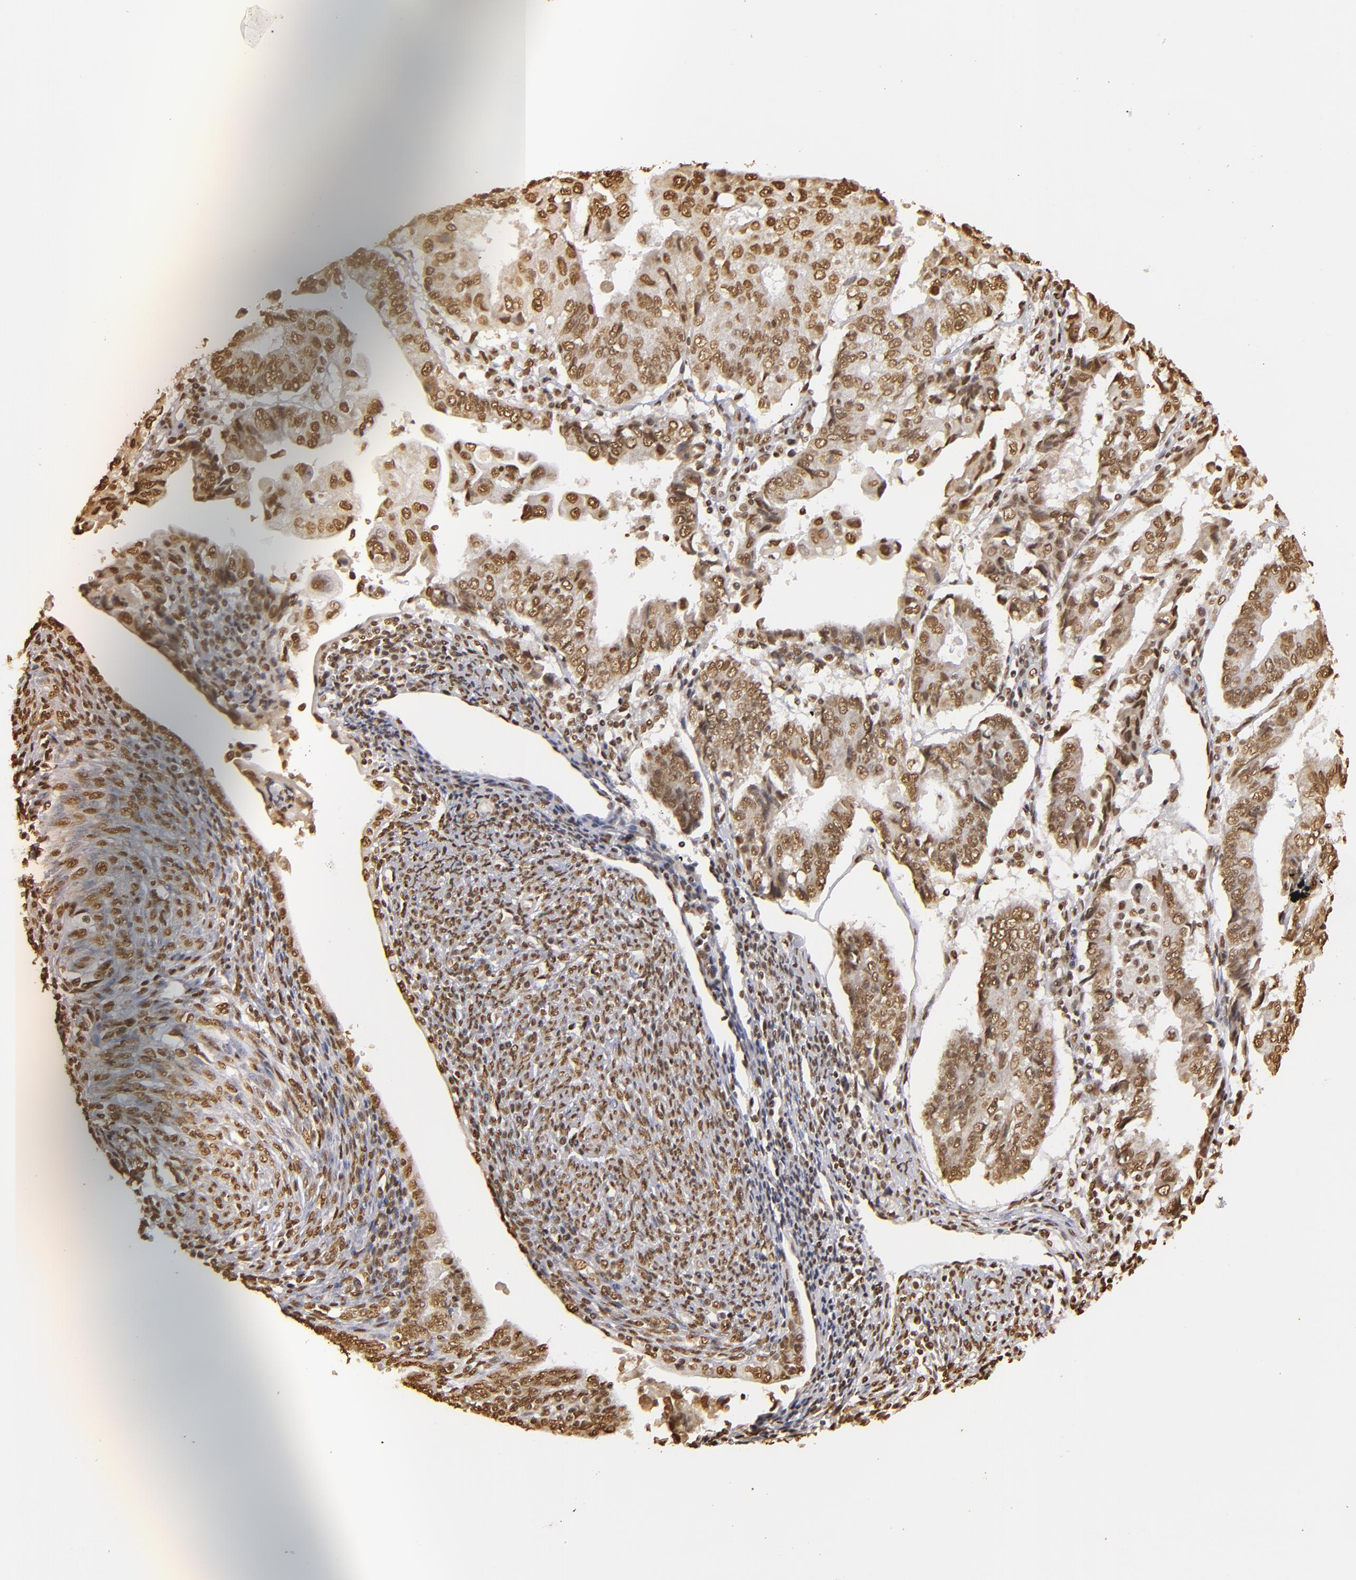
{"staining": {"intensity": "moderate", "quantity": ">75%", "location": "nuclear"}, "tissue": "endometrial cancer", "cell_type": "Tumor cells", "image_type": "cancer", "snomed": [{"axis": "morphology", "description": "Adenocarcinoma, NOS"}, {"axis": "topography", "description": "Endometrium"}], "caption": "Human endometrial cancer stained with a protein marker exhibits moderate staining in tumor cells.", "gene": "ILF3", "patient": {"sex": "female", "age": 75}}